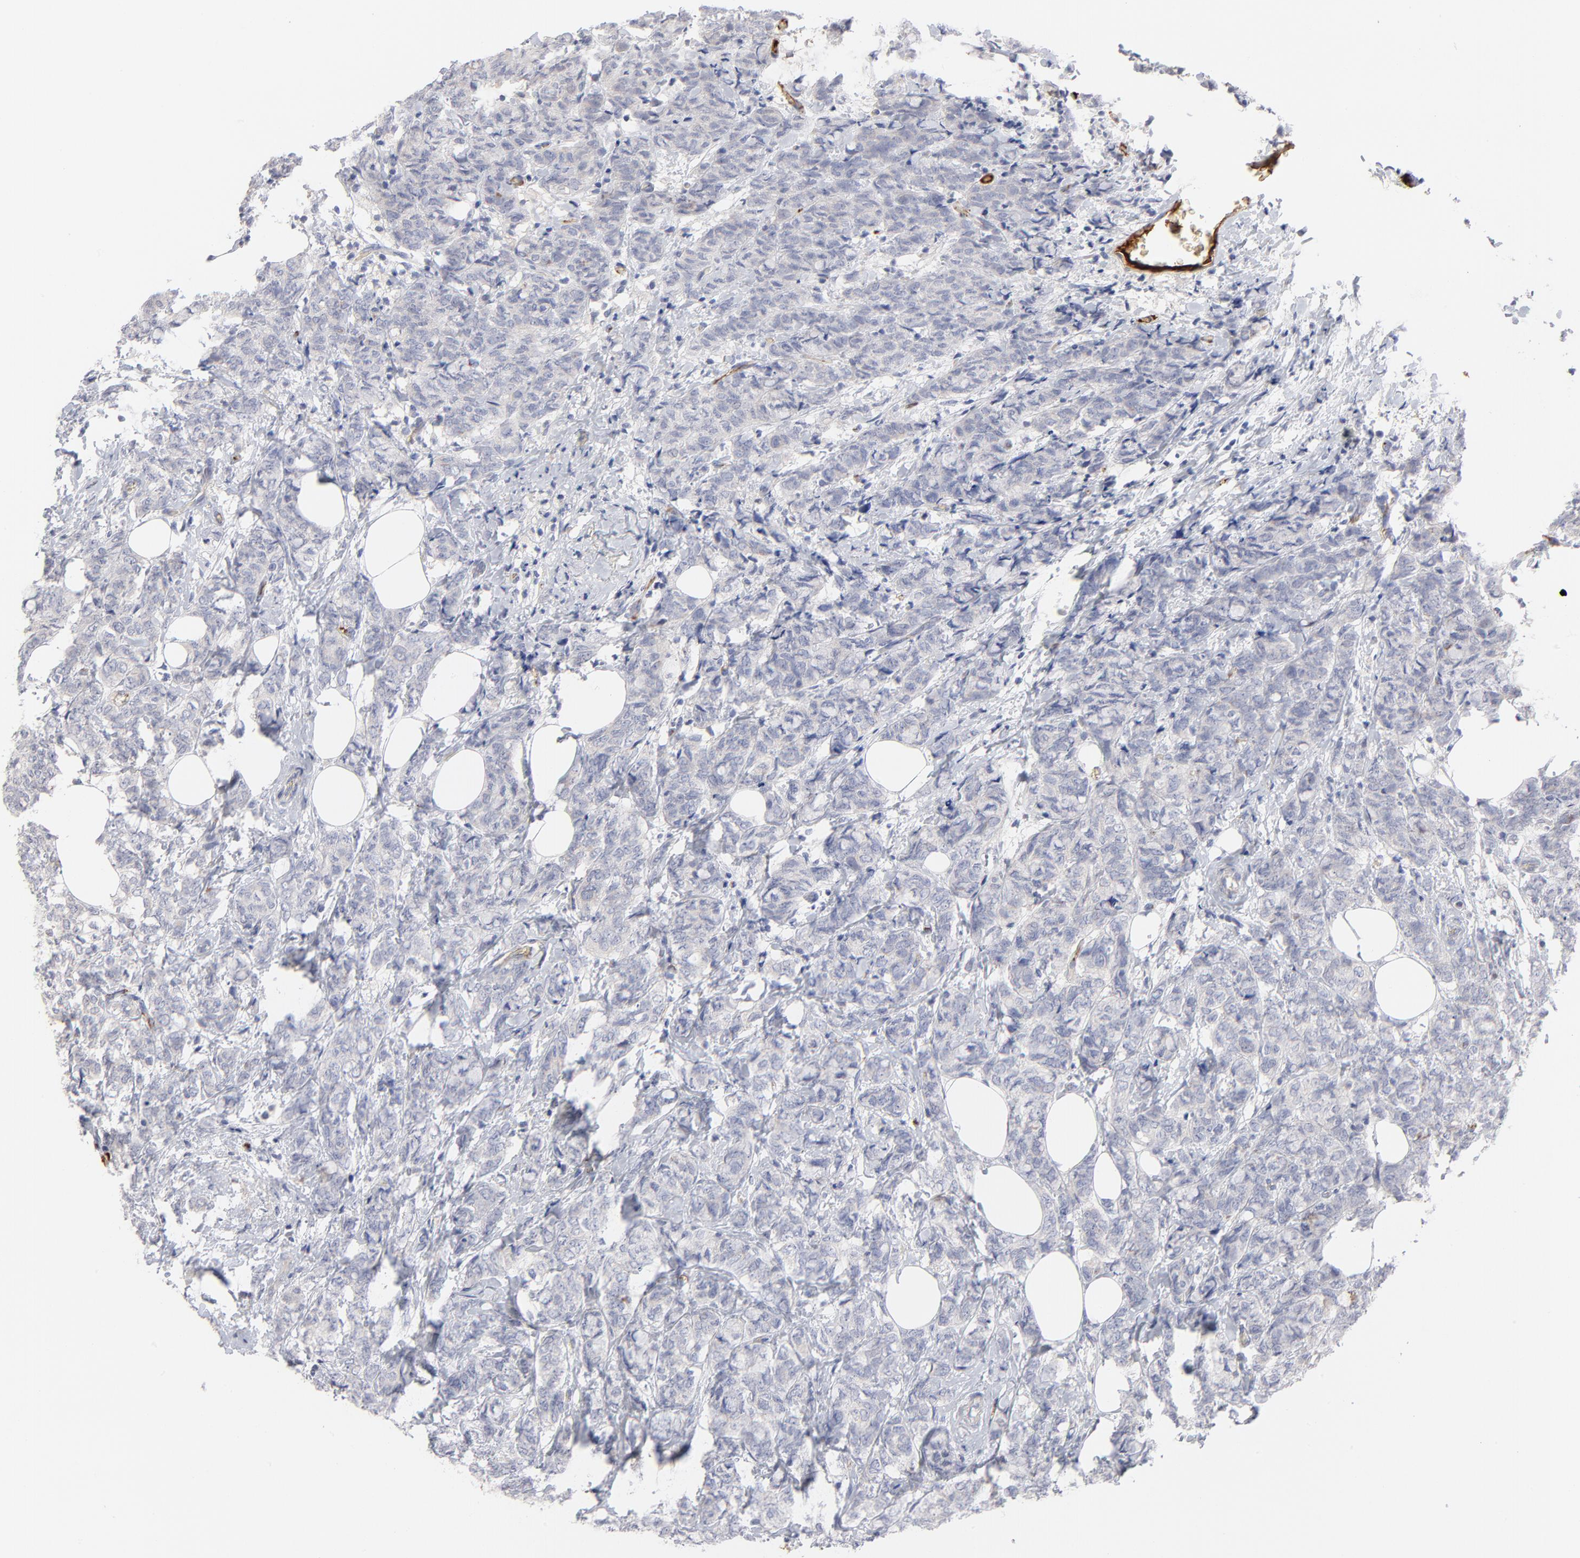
{"staining": {"intensity": "negative", "quantity": "none", "location": "none"}, "tissue": "breast cancer", "cell_type": "Tumor cells", "image_type": "cancer", "snomed": [{"axis": "morphology", "description": "Lobular carcinoma"}, {"axis": "topography", "description": "Breast"}], "caption": "A micrograph of lobular carcinoma (breast) stained for a protein exhibits no brown staining in tumor cells.", "gene": "CCR3", "patient": {"sex": "female", "age": 60}}